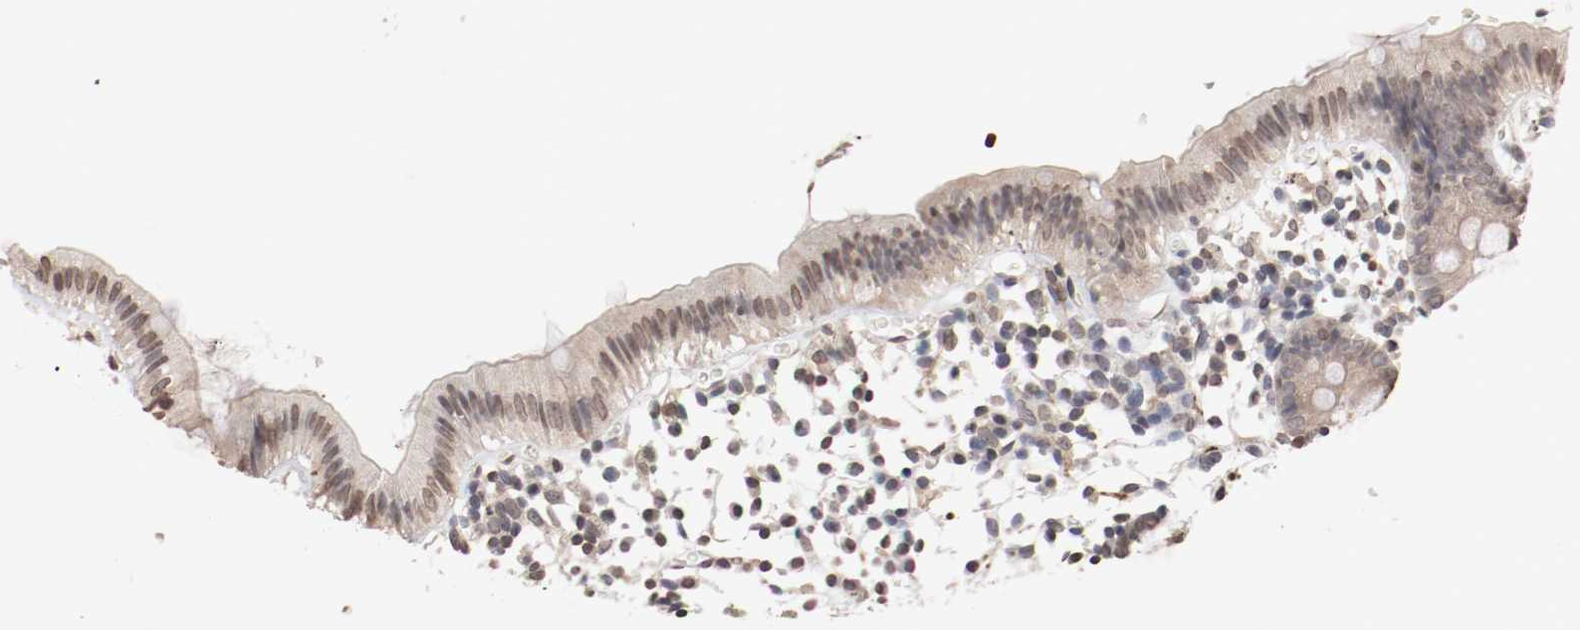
{"staining": {"intensity": "weak", "quantity": ">75%", "location": "cytoplasmic/membranous,nuclear"}, "tissue": "colon", "cell_type": "Endothelial cells", "image_type": "normal", "snomed": [{"axis": "morphology", "description": "Normal tissue, NOS"}, {"axis": "topography", "description": "Colon"}], "caption": "This histopathology image exhibits benign colon stained with immunohistochemistry to label a protein in brown. The cytoplasmic/membranous,nuclear of endothelial cells show weak positivity for the protein. Nuclei are counter-stained blue.", "gene": "WASL", "patient": {"sex": "male", "age": 14}}